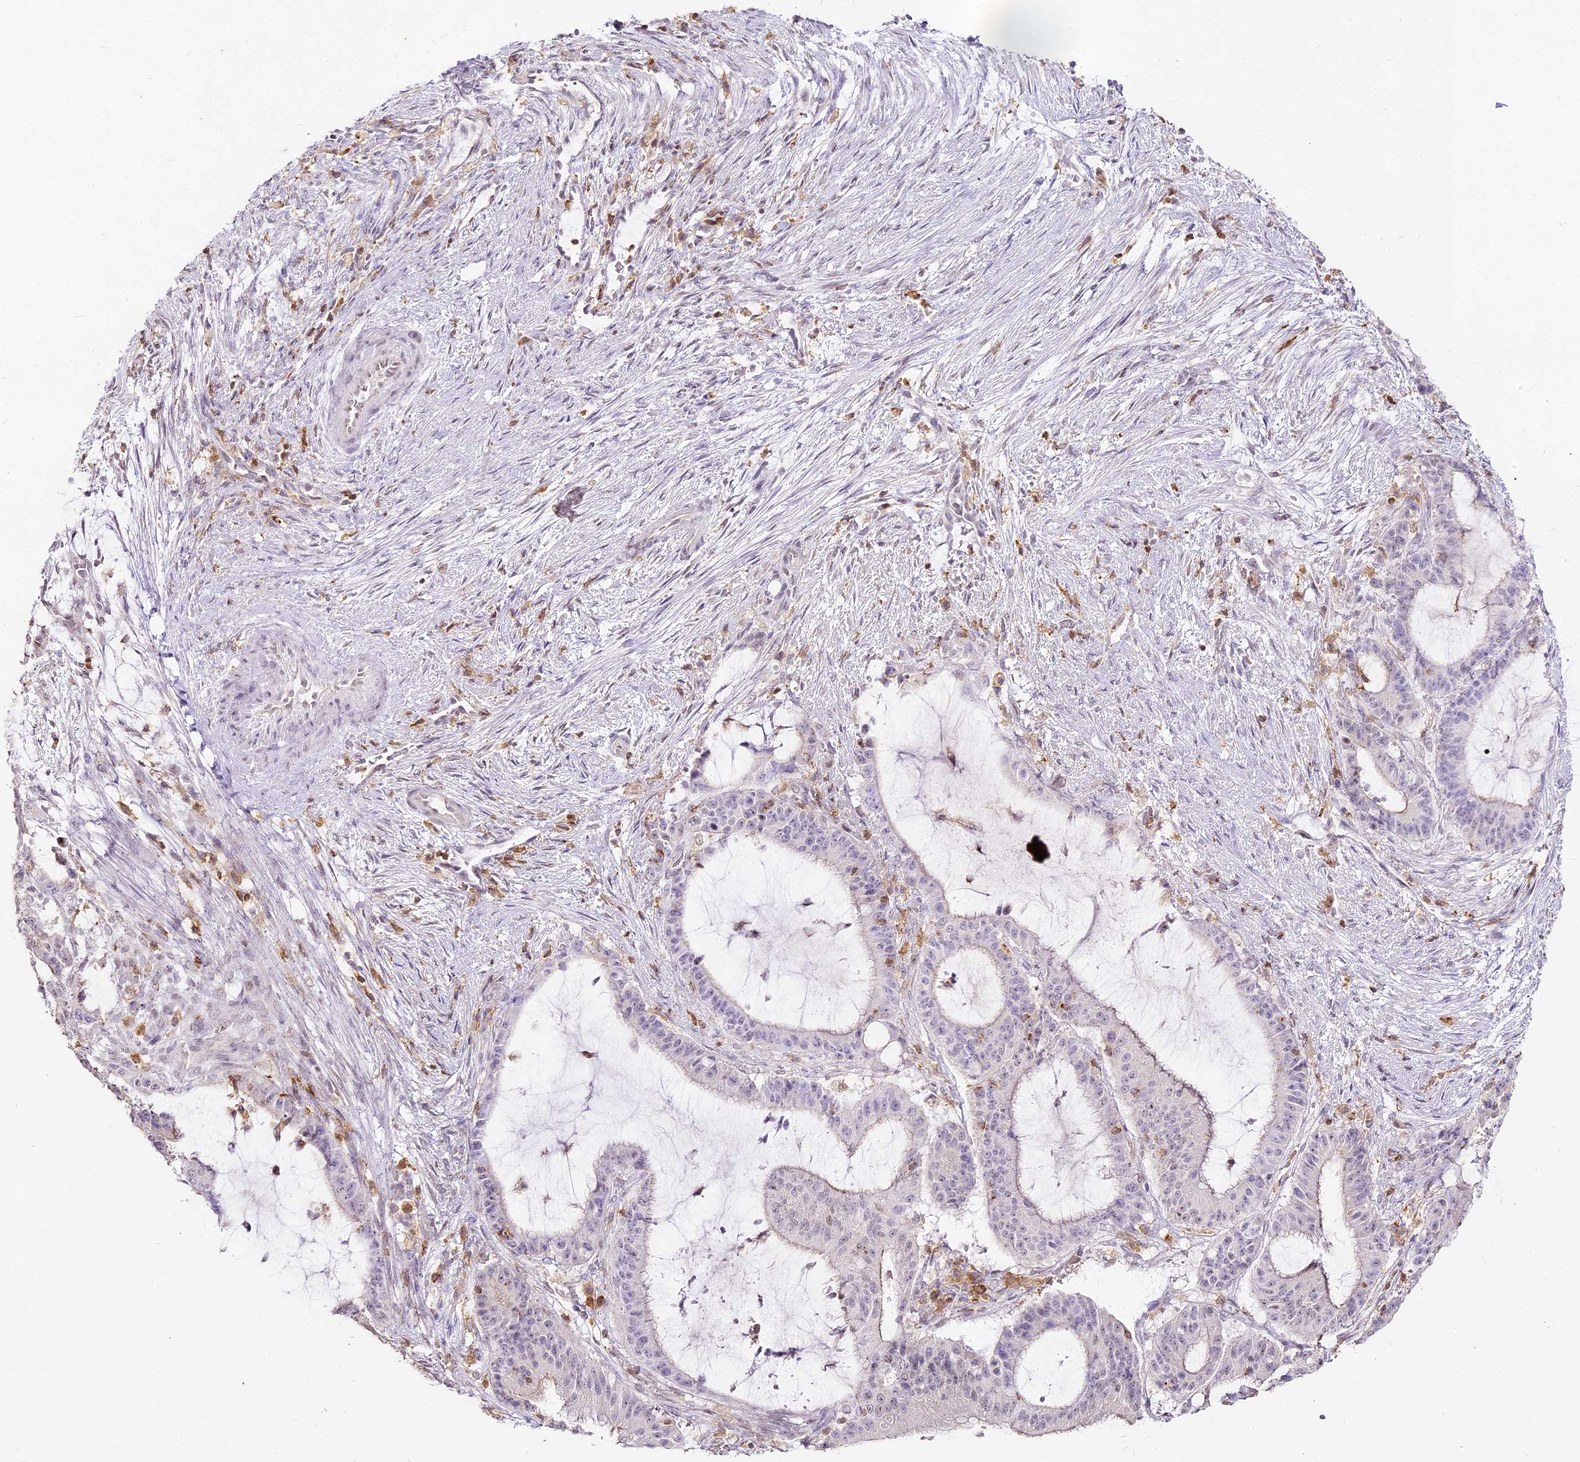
{"staining": {"intensity": "negative", "quantity": "none", "location": "none"}, "tissue": "liver cancer", "cell_type": "Tumor cells", "image_type": "cancer", "snomed": [{"axis": "morphology", "description": "Normal tissue, NOS"}, {"axis": "morphology", "description": "Cholangiocarcinoma"}, {"axis": "topography", "description": "Liver"}, {"axis": "topography", "description": "Peripheral nerve tissue"}], "caption": "Immunohistochemistry image of neoplastic tissue: human liver cancer (cholangiocarcinoma) stained with DAB exhibits no significant protein positivity in tumor cells.", "gene": "DOCK2", "patient": {"sex": "female", "age": 73}}